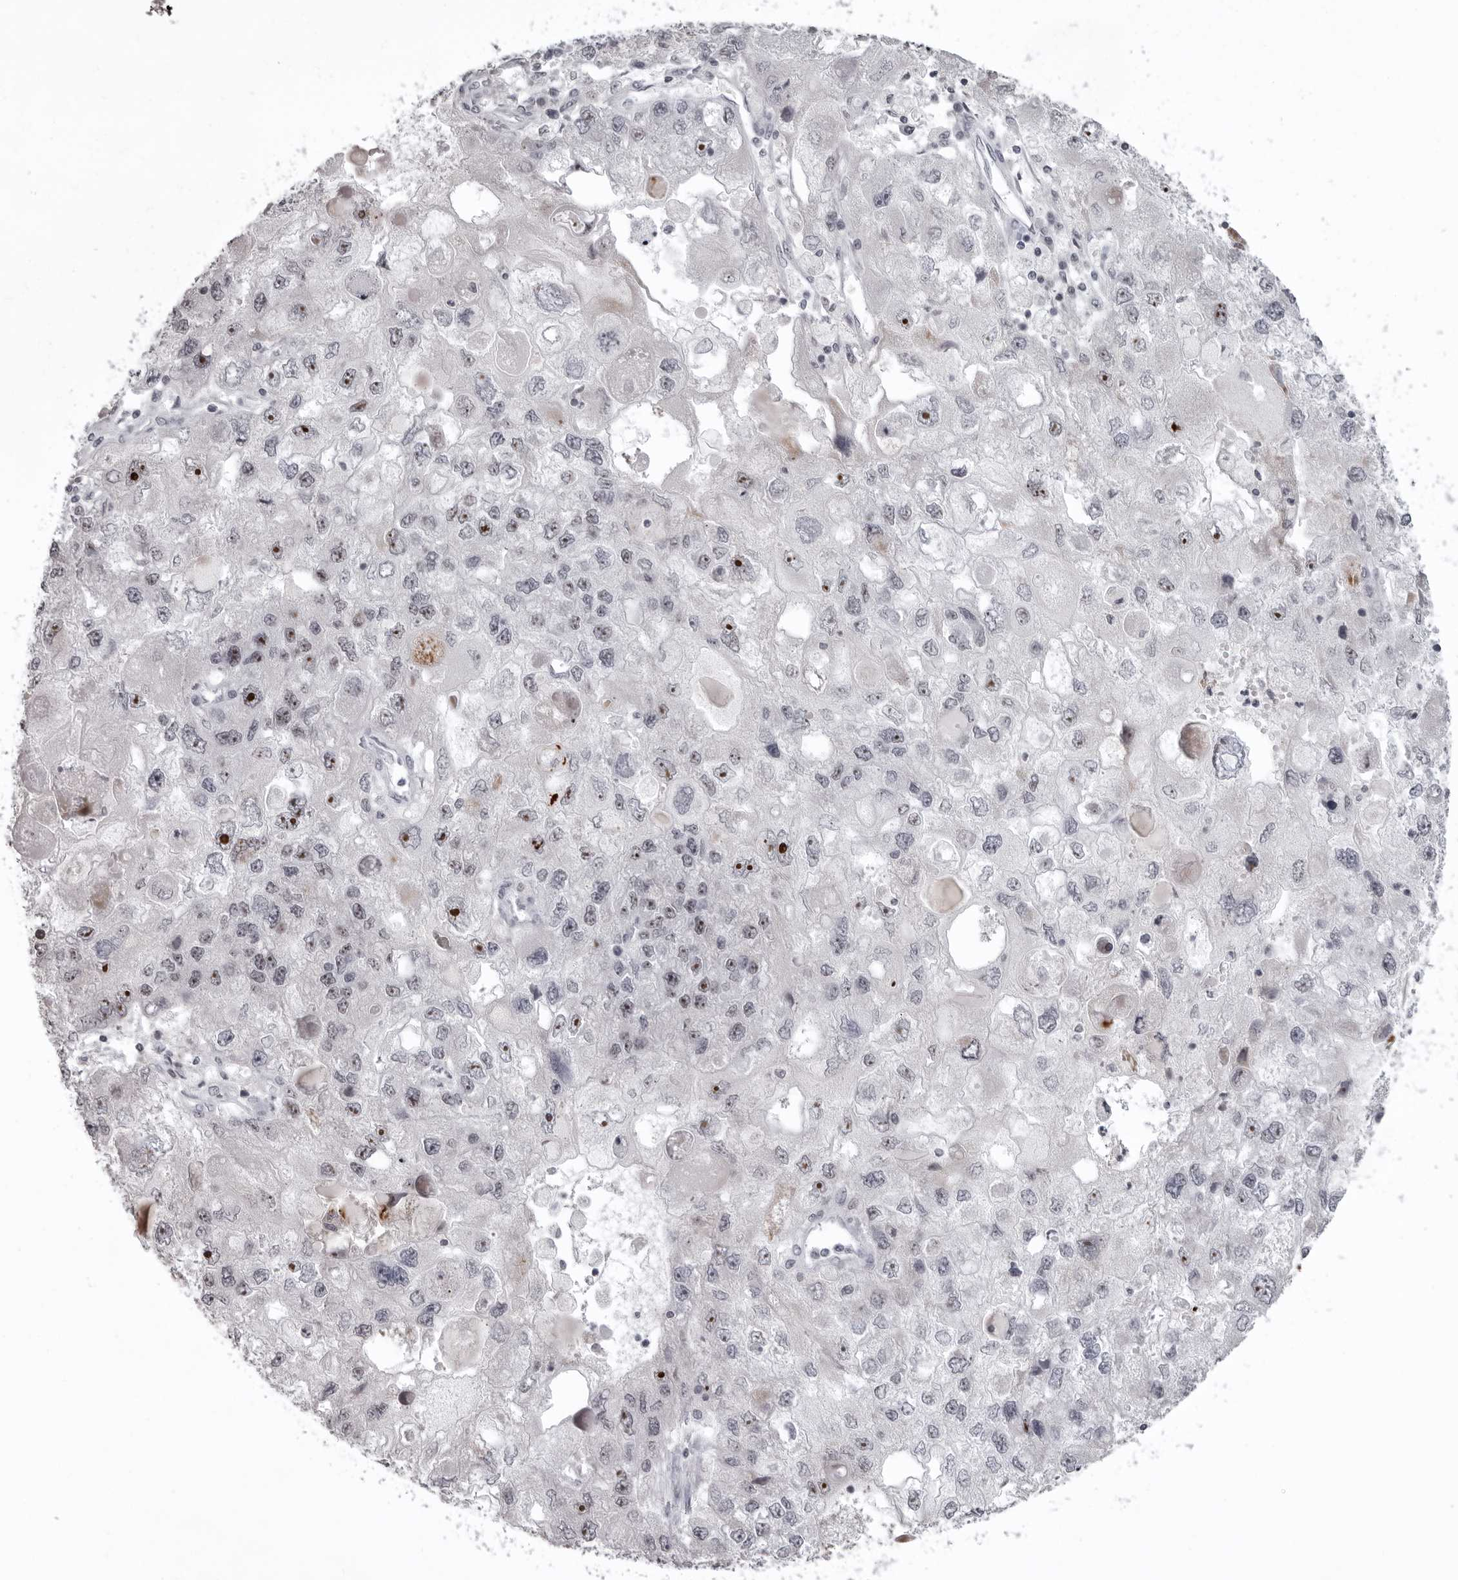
{"staining": {"intensity": "strong", "quantity": "<25%", "location": "nuclear"}, "tissue": "endometrial cancer", "cell_type": "Tumor cells", "image_type": "cancer", "snomed": [{"axis": "morphology", "description": "Adenocarcinoma, NOS"}, {"axis": "topography", "description": "Endometrium"}], "caption": "Endometrial cancer (adenocarcinoma) tissue exhibits strong nuclear positivity in about <25% of tumor cells, visualized by immunohistochemistry. (Brightfield microscopy of DAB IHC at high magnification).", "gene": "HELZ", "patient": {"sex": "female", "age": 49}}